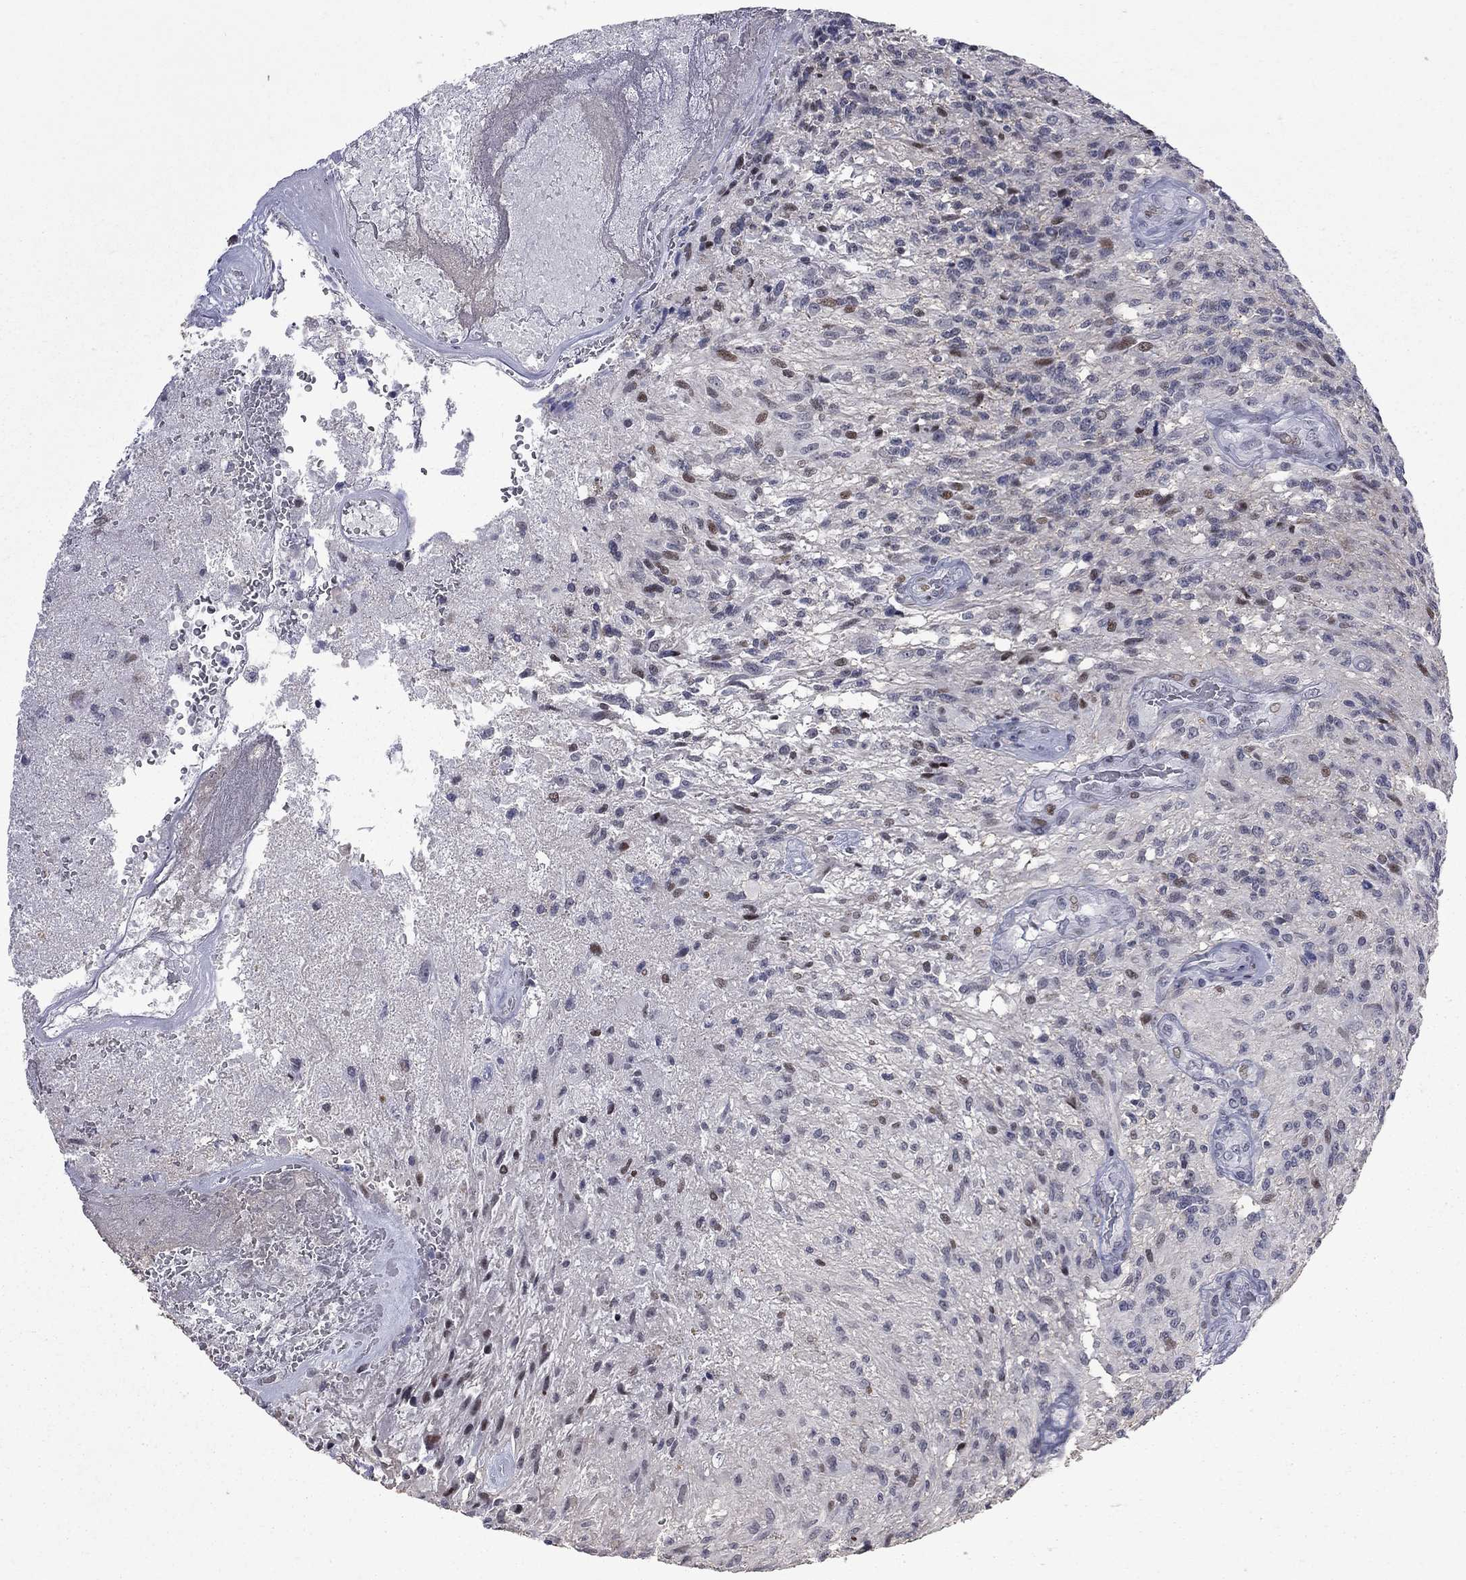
{"staining": {"intensity": "moderate", "quantity": "<25%", "location": "nuclear"}, "tissue": "glioma", "cell_type": "Tumor cells", "image_type": "cancer", "snomed": [{"axis": "morphology", "description": "Glioma, malignant, High grade"}, {"axis": "topography", "description": "Brain"}], "caption": "This histopathology image reveals IHC staining of human high-grade glioma (malignant), with low moderate nuclear staining in approximately <25% of tumor cells.", "gene": "ZNF154", "patient": {"sex": "male", "age": 56}}